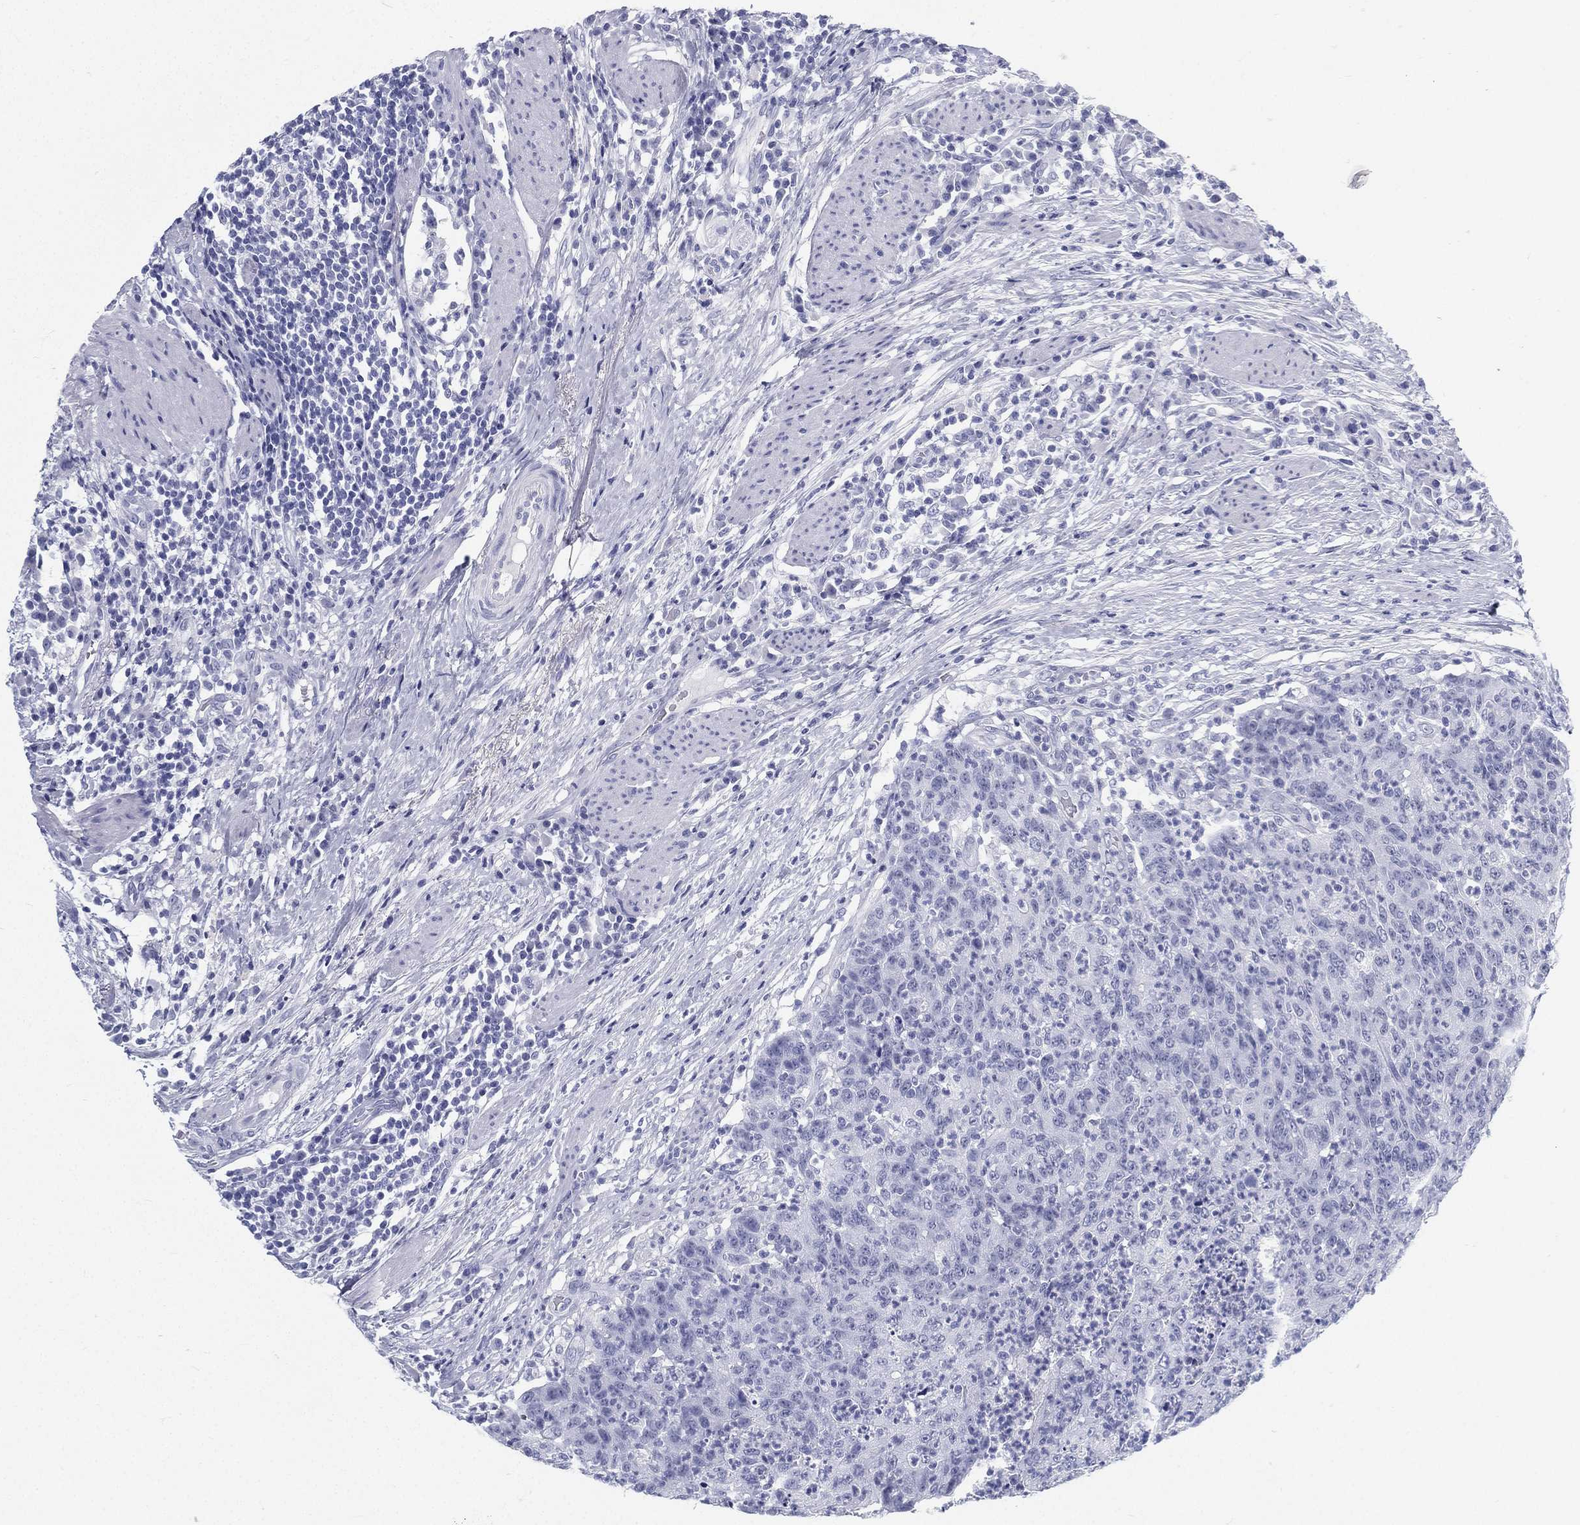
{"staining": {"intensity": "negative", "quantity": "none", "location": "none"}, "tissue": "colorectal cancer", "cell_type": "Tumor cells", "image_type": "cancer", "snomed": [{"axis": "morphology", "description": "Adenocarcinoma, NOS"}, {"axis": "topography", "description": "Colon"}], "caption": "Immunohistochemical staining of human colorectal adenocarcinoma exhibits no significant positivity in tumor cells. Brightfield microscopy of immunohistochemistry stained with DAB (brown) and hematoxylin (blue), captured at high magnification.", "gene": "ATP1B2", "patient": {"sex": "male", "age": 70}}